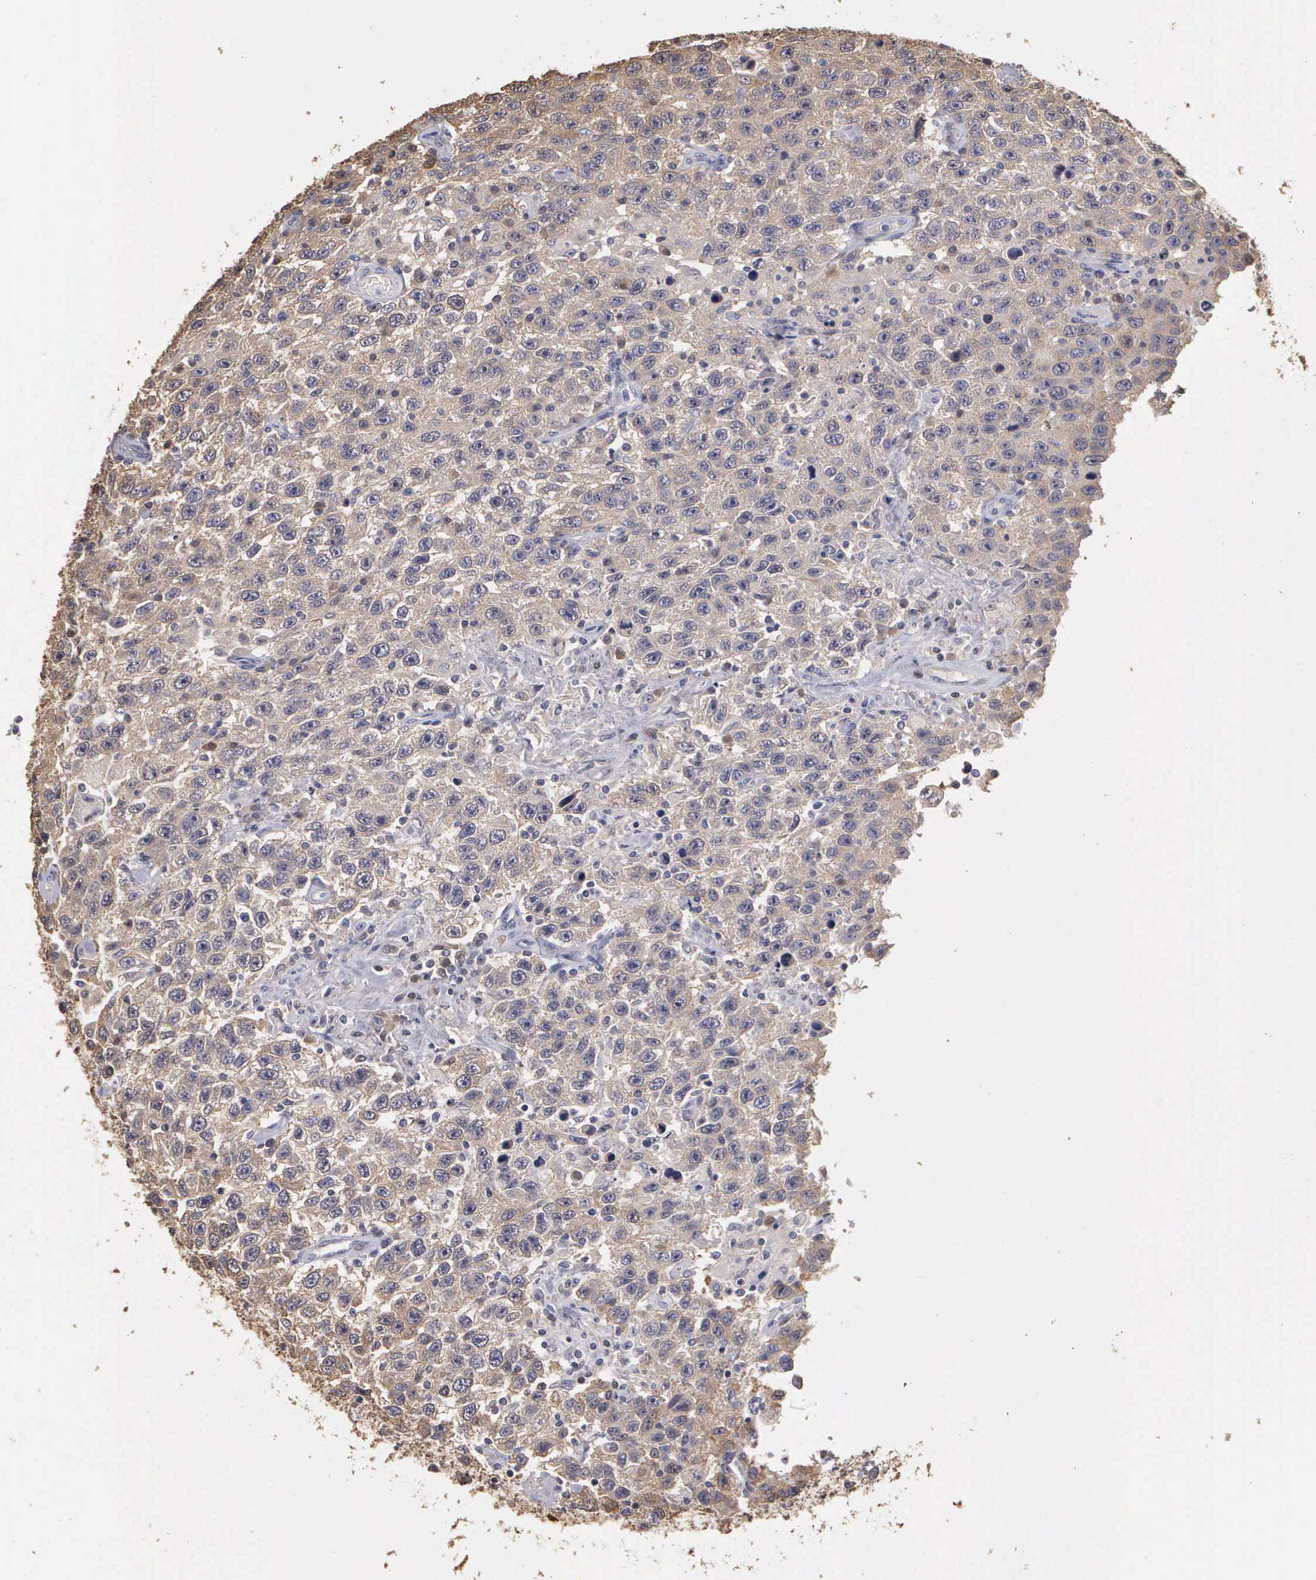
{"staining": {"intensity": "weak", "quantity": "25%-75%", "location": "cytoplasmic/membranous"}, "tissue": "testis cancer", "cell_type": "Tumor cells", "image_type": "cancer", "snomed": [{"axis": "morphology", "description": "Seminoma, NOS"}, {"axis": "topography", "description": "Testis"}], "caption": "Testis cancer stained with a protein marker reveals weak staining in tumor cells.", "gene": "ENO3", "patient": {"sex": "male", "age": 41}}